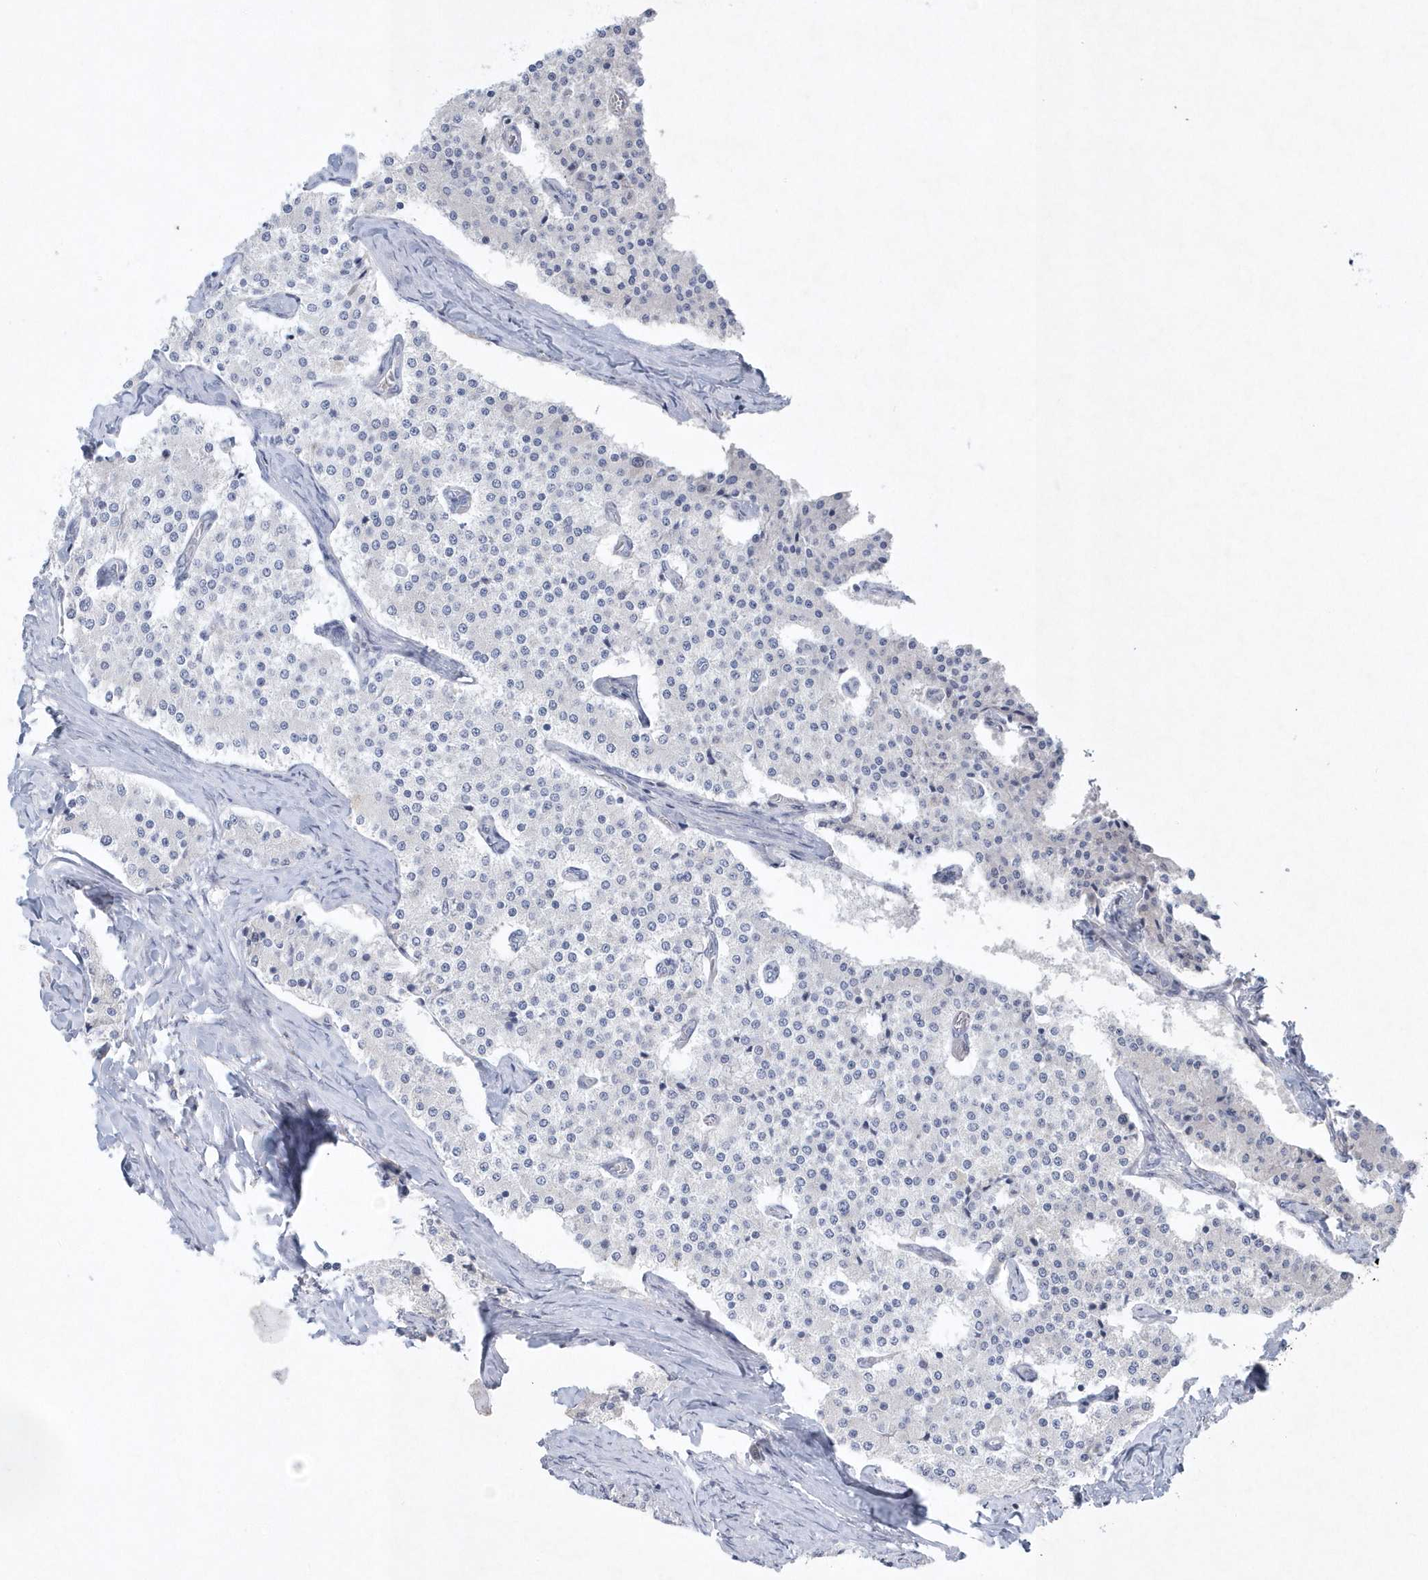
{"staining": {"intensity": "negative", "quantity": "none", "location": "none"}, "tissue": "carcinoid", "cell_type": "Tumor cells", "image_type": "cancer", "snomed": [{"axis": "morphology", "description": "Carcinoid, malignant, NOS"}, {"axis": "topography", "description": "Colon"}], "caption": "This is a image of IHC staining of carcinoid (malignant), which shows no staining in tumor cells.", "gene": "NIPAL1", "patient": {"sex": "female", "age": 52}}